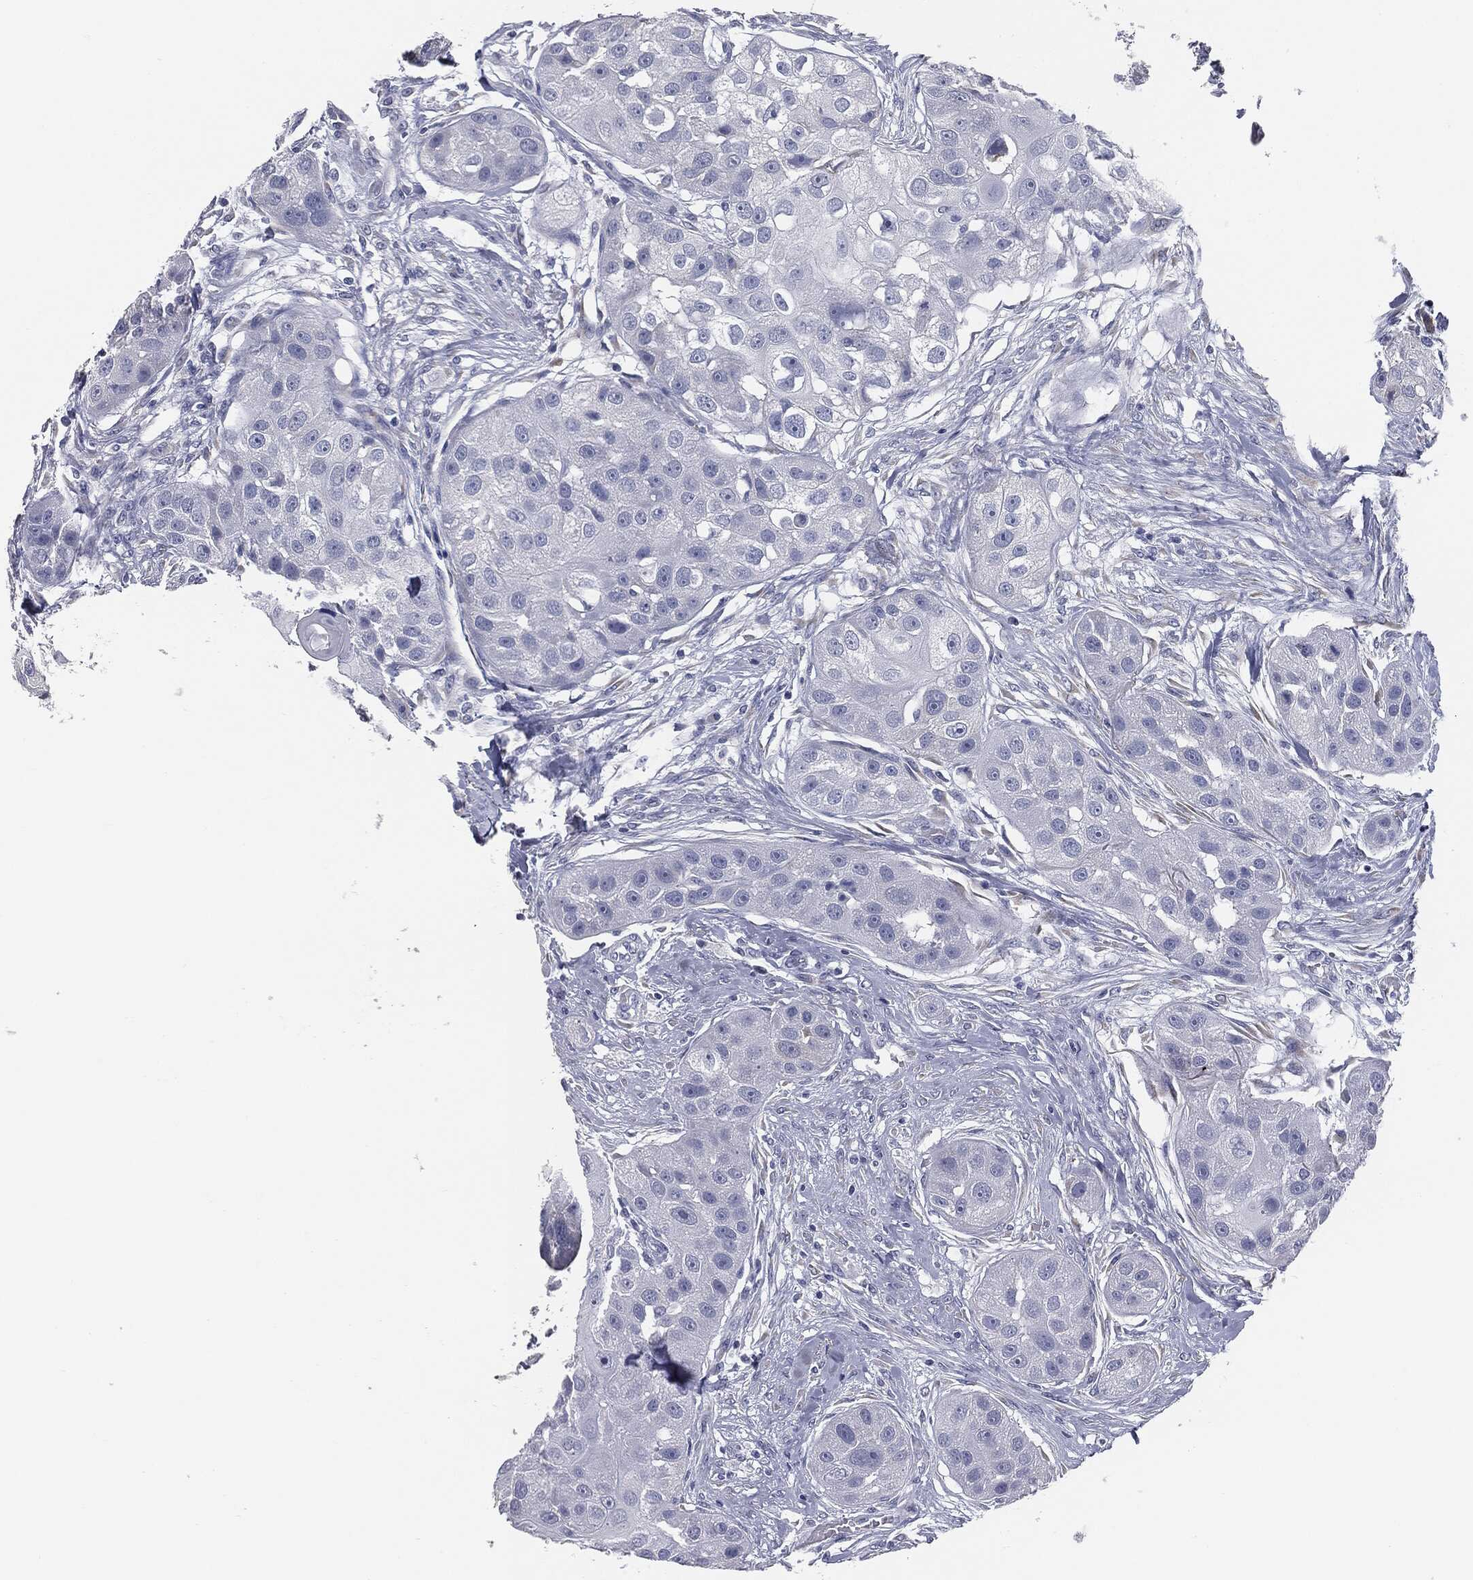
{"staining": {"intensity": "negative", "quantity": "none", "location": "none"}, "tissue": "head and neck cancer", "cell_type": "Tumor cells", "image_type": "cancer", "snomed": [{"axis": "morphology", "description": "Normal tissue, NOS"}, {"axis": "morphology", "description": "Squamous cell carcinoma, NOS"}, {"axis": "topography", "description": "Skeletal muscle"}, {"axis": "topography", "description": "Head-Neck"}], "caption": "DAB immunohistochemical staining of head and neck squamous cell carcinoma displays no significant positivity in tumor cells. (Brightfield microscopy of DAB (3,3'-diaminobenzidine) IHC at high magnification).", "gene": "MUC5AC", "patient": {"sex": "male", "age": 51}}